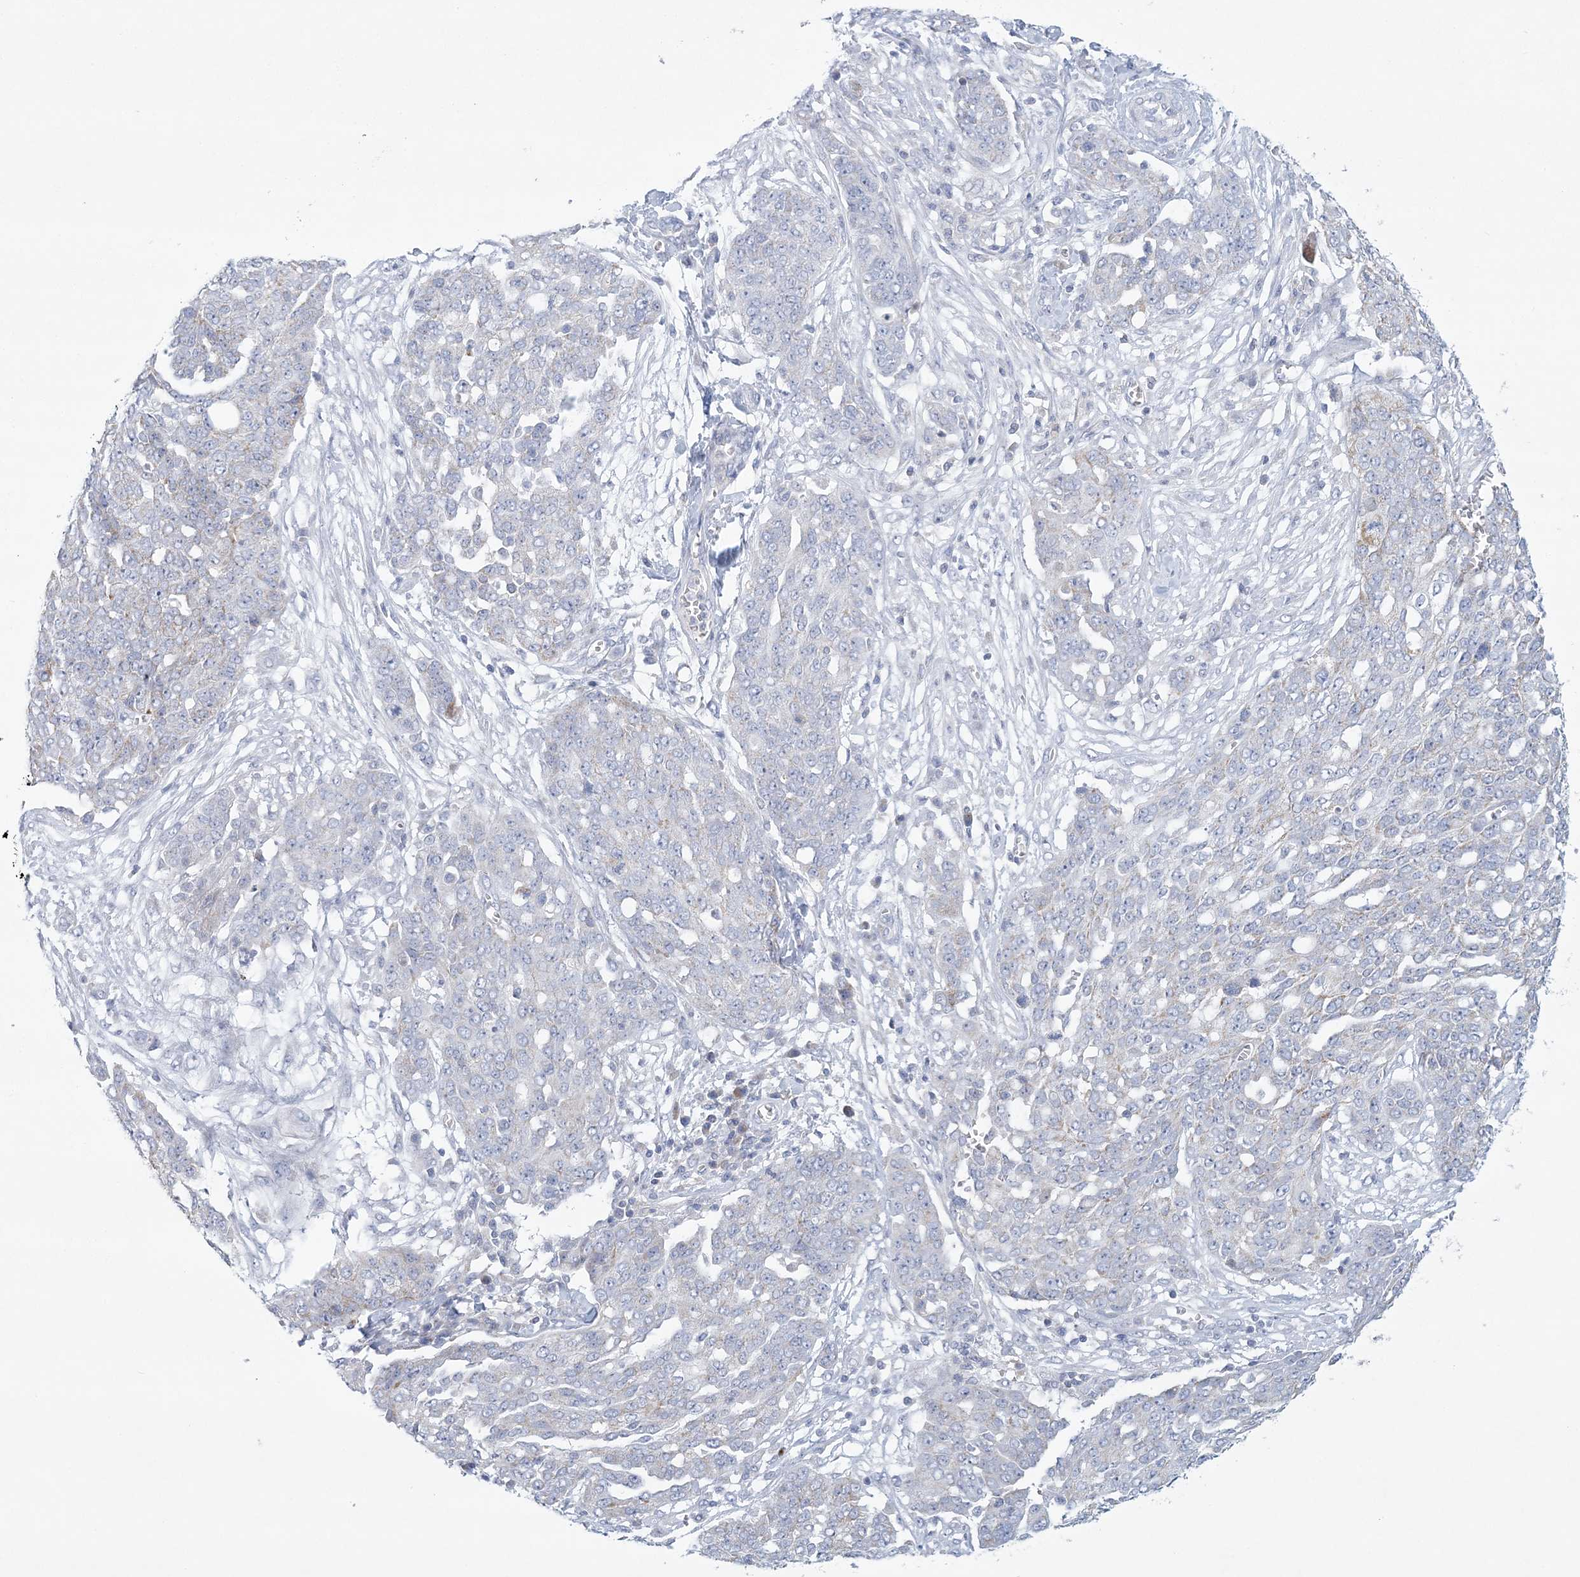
{"staining": {"intensity": "negative", "quantity": "none", "location": "none"}, "tissue": "ovarian cancer", "cell_type": "Tumor cells", "image_type": "cancer", "snomed": [{"axis": "morphology", "description": "Cystadenocarcinoma, serous, NOS"}, {"axis": "topography", "description": "Soft tissue"}, {"axis": "topography", "description": "Ovary"}], "caption": "Tumor cells are negative for brown protein staining in ovarian serous cystadenocarcinoma.", "gene": "NIPAL1", "patient": {"sex": "female", "age": 57}}